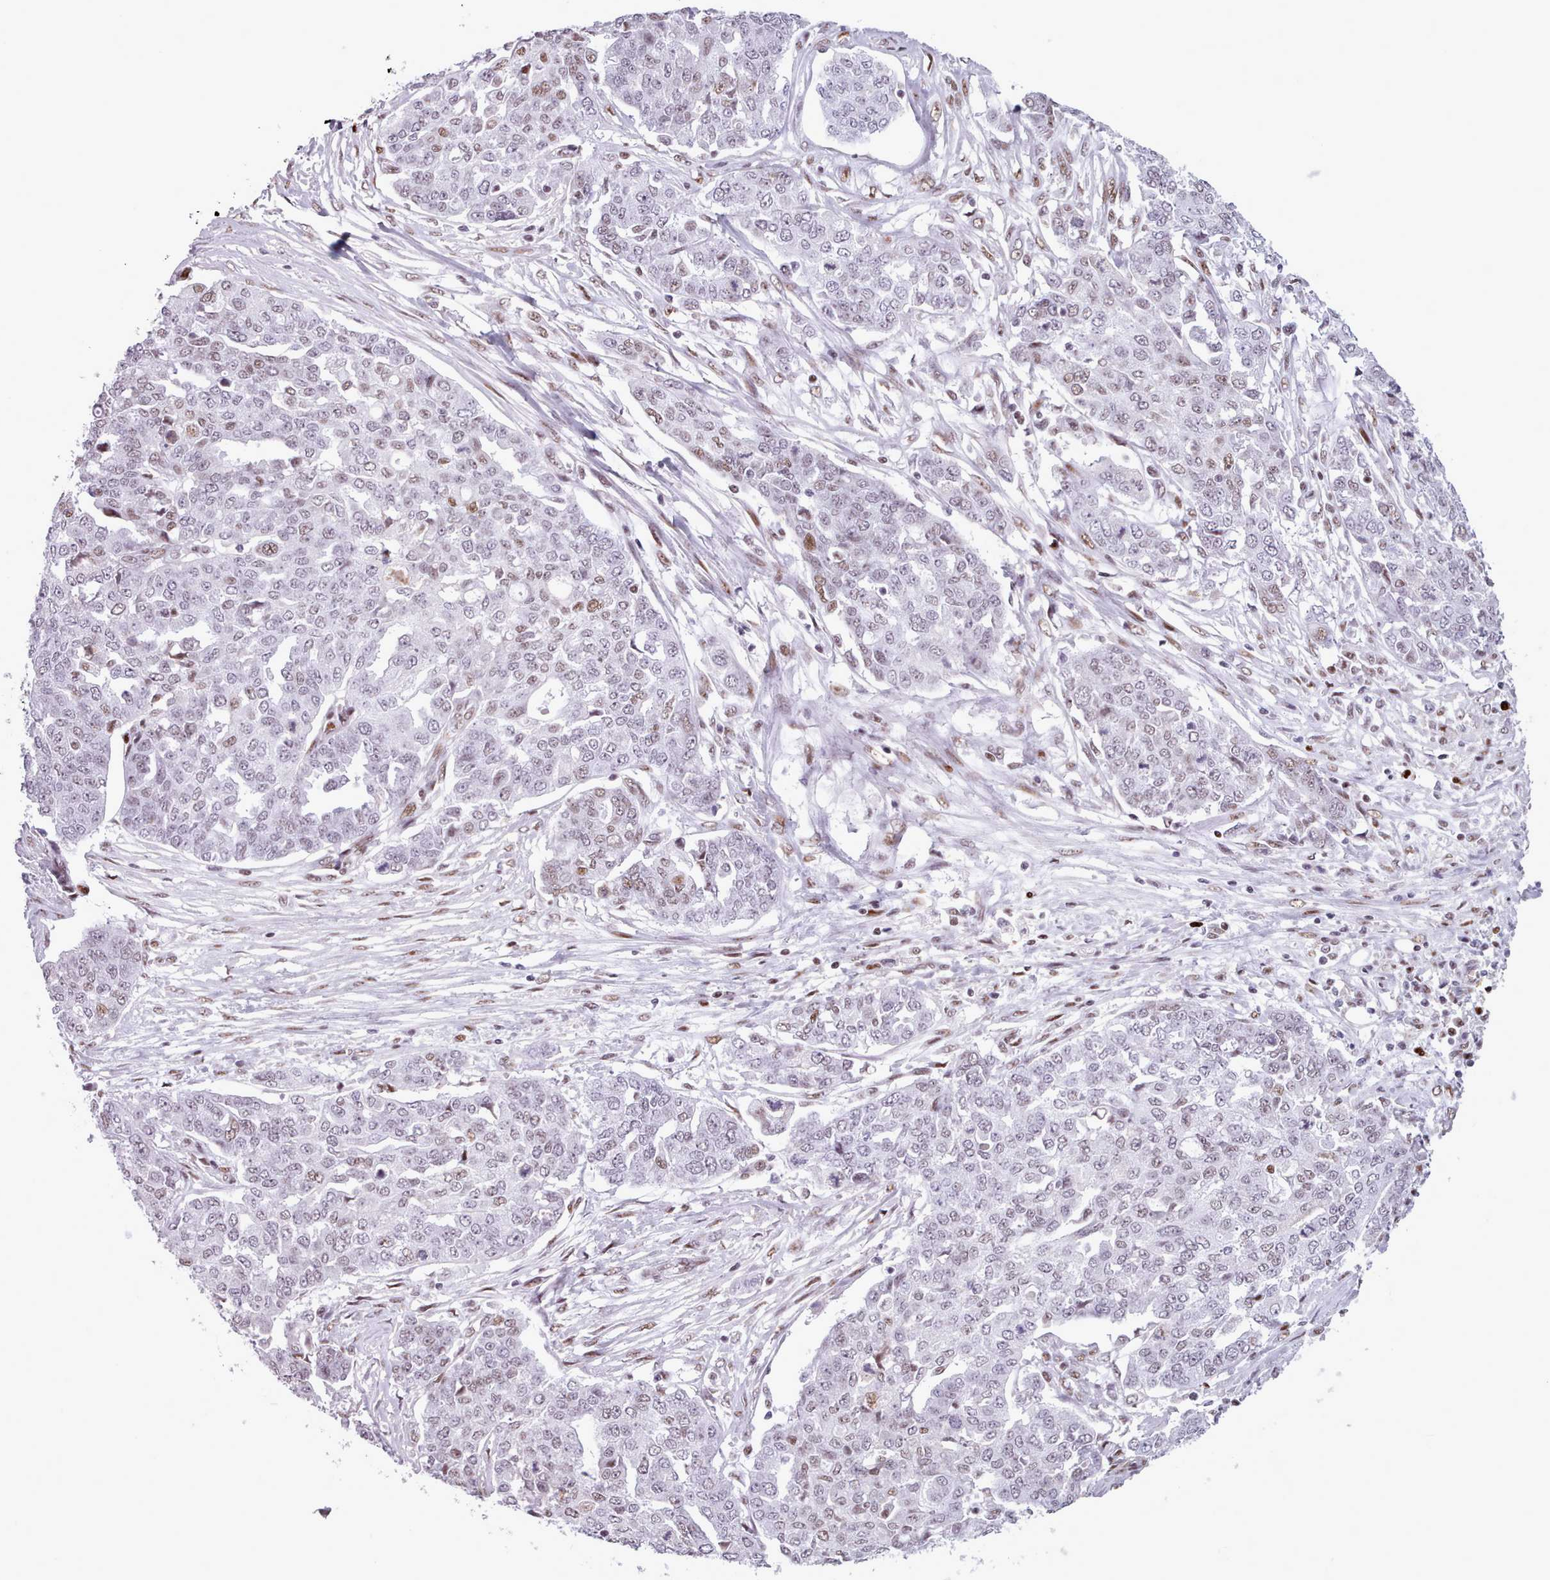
{"staining": {"intensity": "weak", "quantity": ">75%", "location": "nuclear"}, "tissue": "ovarian cancer", "cell_type": "Tumor cells", "image_type": "cancer", "snomed": [{"axis": "morphology", "description": "Cystadenocarcinoma, serous, NOS"}, {"axis": "topography", "description": "Soft tissue"}, {"axis": "topography", "description": "Ovary"}], "caption": "Immunohistochemistry histopathology image of neoplastic tissue: human ovarian serous cystadenocarcinoma stained using IHC demonstrates low levels of weak protein expression localized specifically in the nuclear of tumor cells, appearing as a nuclear brown color.", "gene": "SRSF4", "patient": {"sex": "female", "age": 57}}